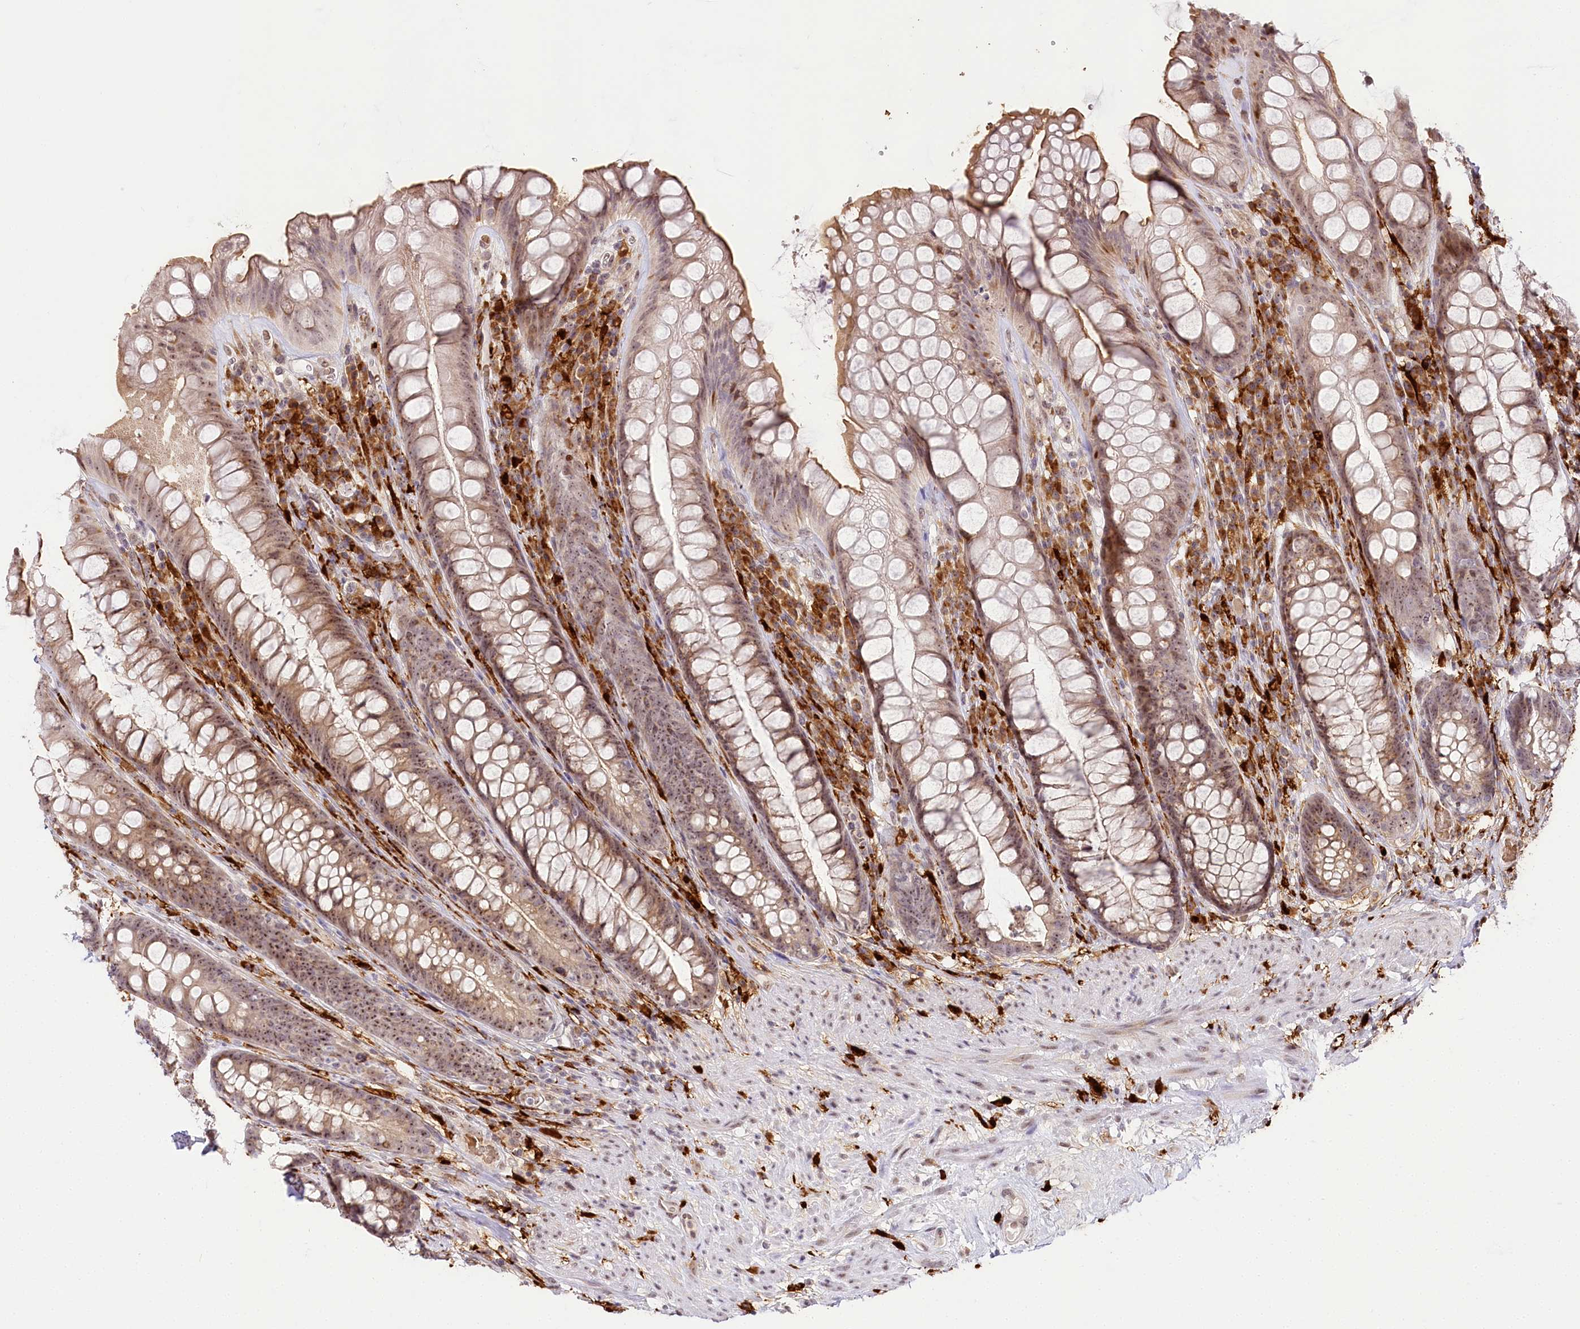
{"staining": {"intensity": "moderate", "quantity": ">75%", "location": "cytoplasmic/membranous,nuclear"}, "tissue": "rectum", "cell_type": "Glandular cells", "image_type": "normal", "snomed": [{"axis": "morphology", "description": "Normal tissue, NOS"}, {"axis": "topography", "description": "Rectum"}], "caption": "There is medium levels of moderate cytoplasmic/membranous,nuclear positivity in glandular cells of unremarkable rectum, as demonstrated by immunohistochemical staining (brown color).", "gene": "WDR36", "patient": {"sex": "male", "age": 74}}